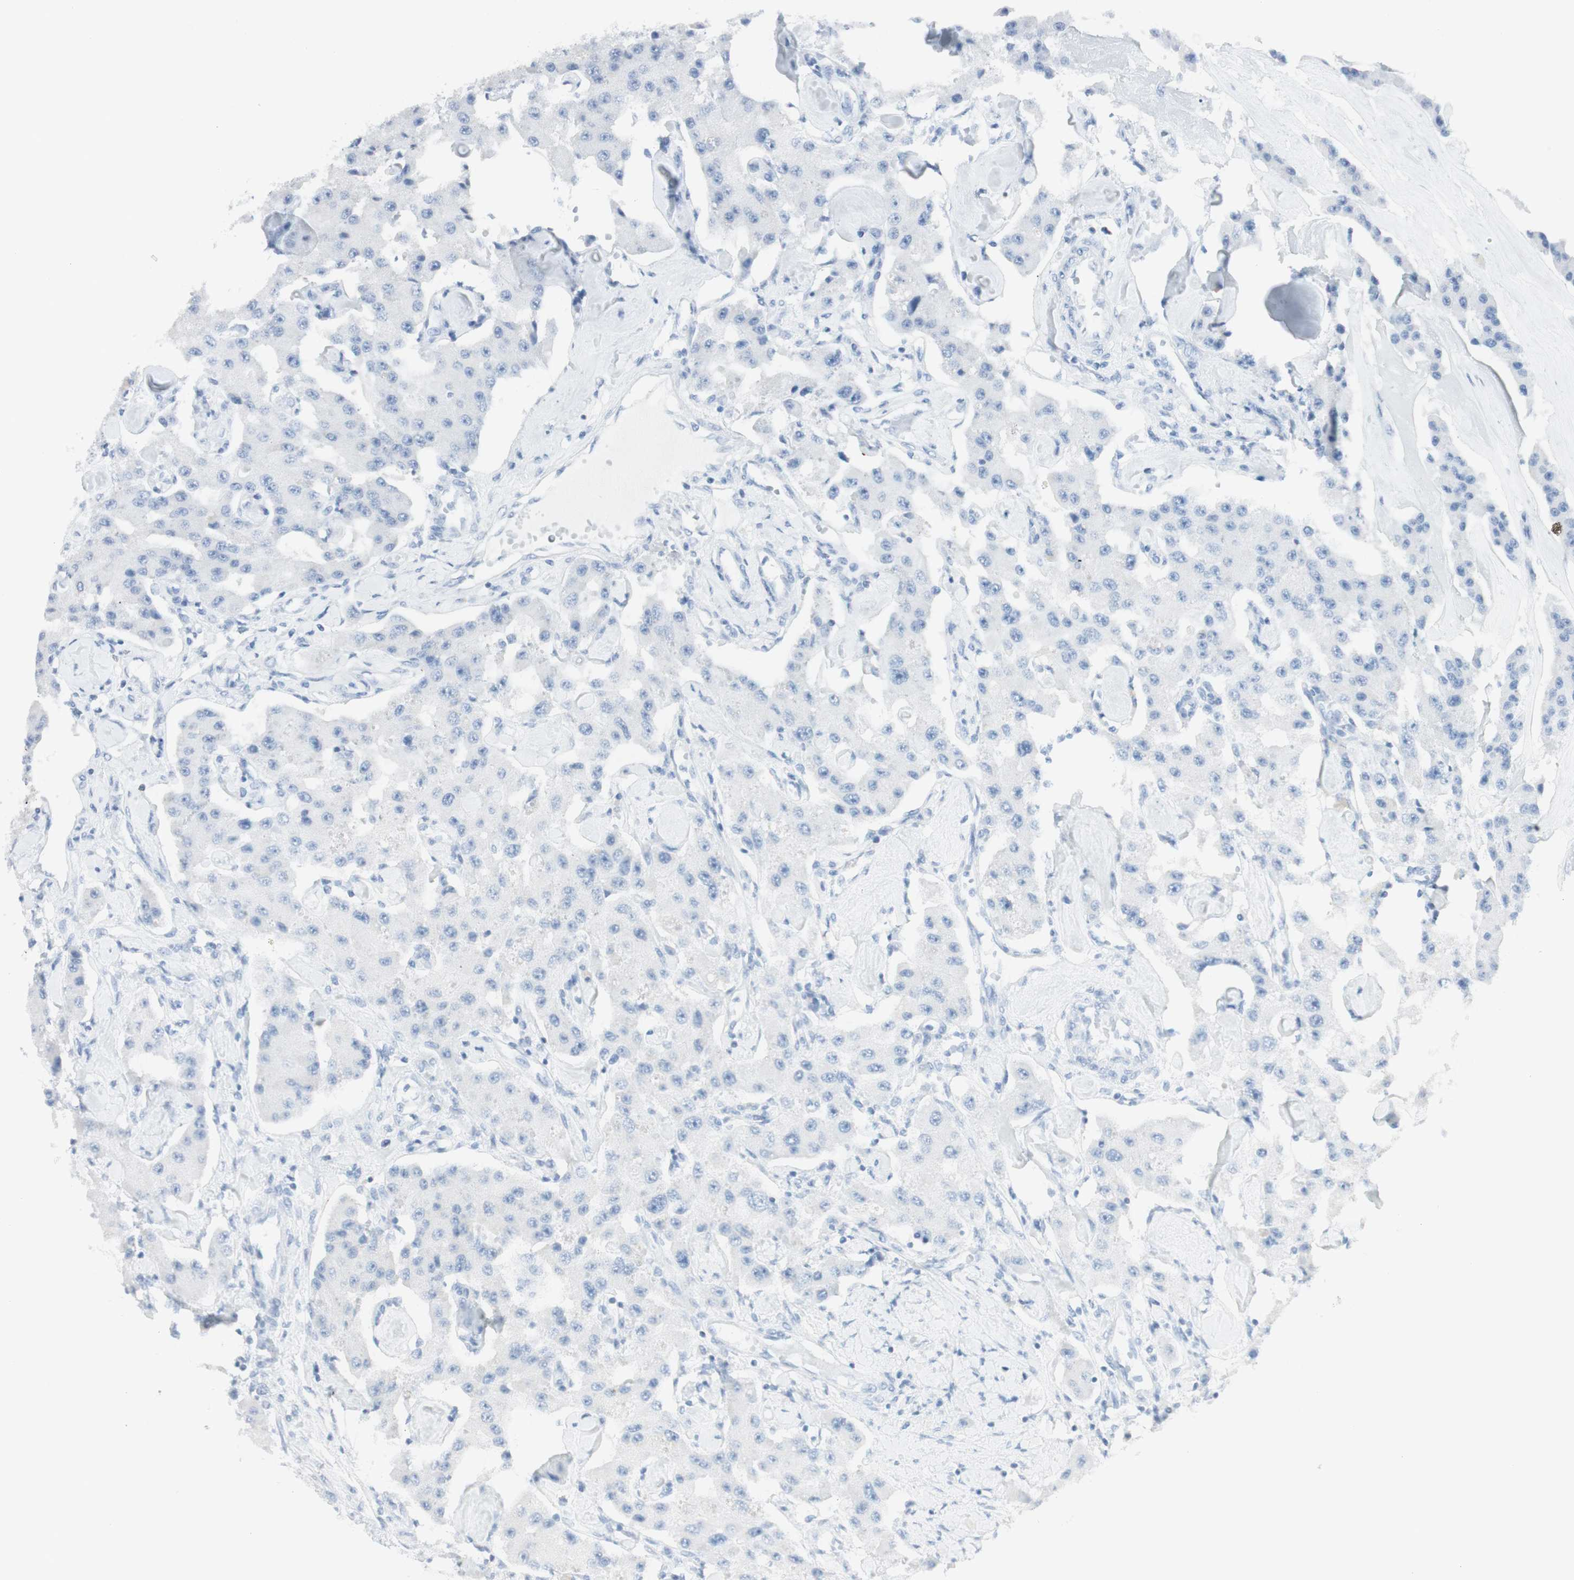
{"staining": {"intensity": "negative", "quantity": "none", "location": "none"}, "tissue": "carcinoid", "cell_type": "Tumor cells", "image_type": "cancer", "snomed": [{"axis": "morphology", "description": "Carcinoid, malignant, NOS"}, {"axis": "topography", "description": "Pancreas"}], "caption": "Carcinoid (malignant) was stained to show a protein in brown. There is no significant positivity in tumor cells. The staining is performed using DAB brown chromogen with nuclei counter-stained in using hematoxylin.", "gene": "NAPSA", "patient": {"sex": "male", "age": 41}}